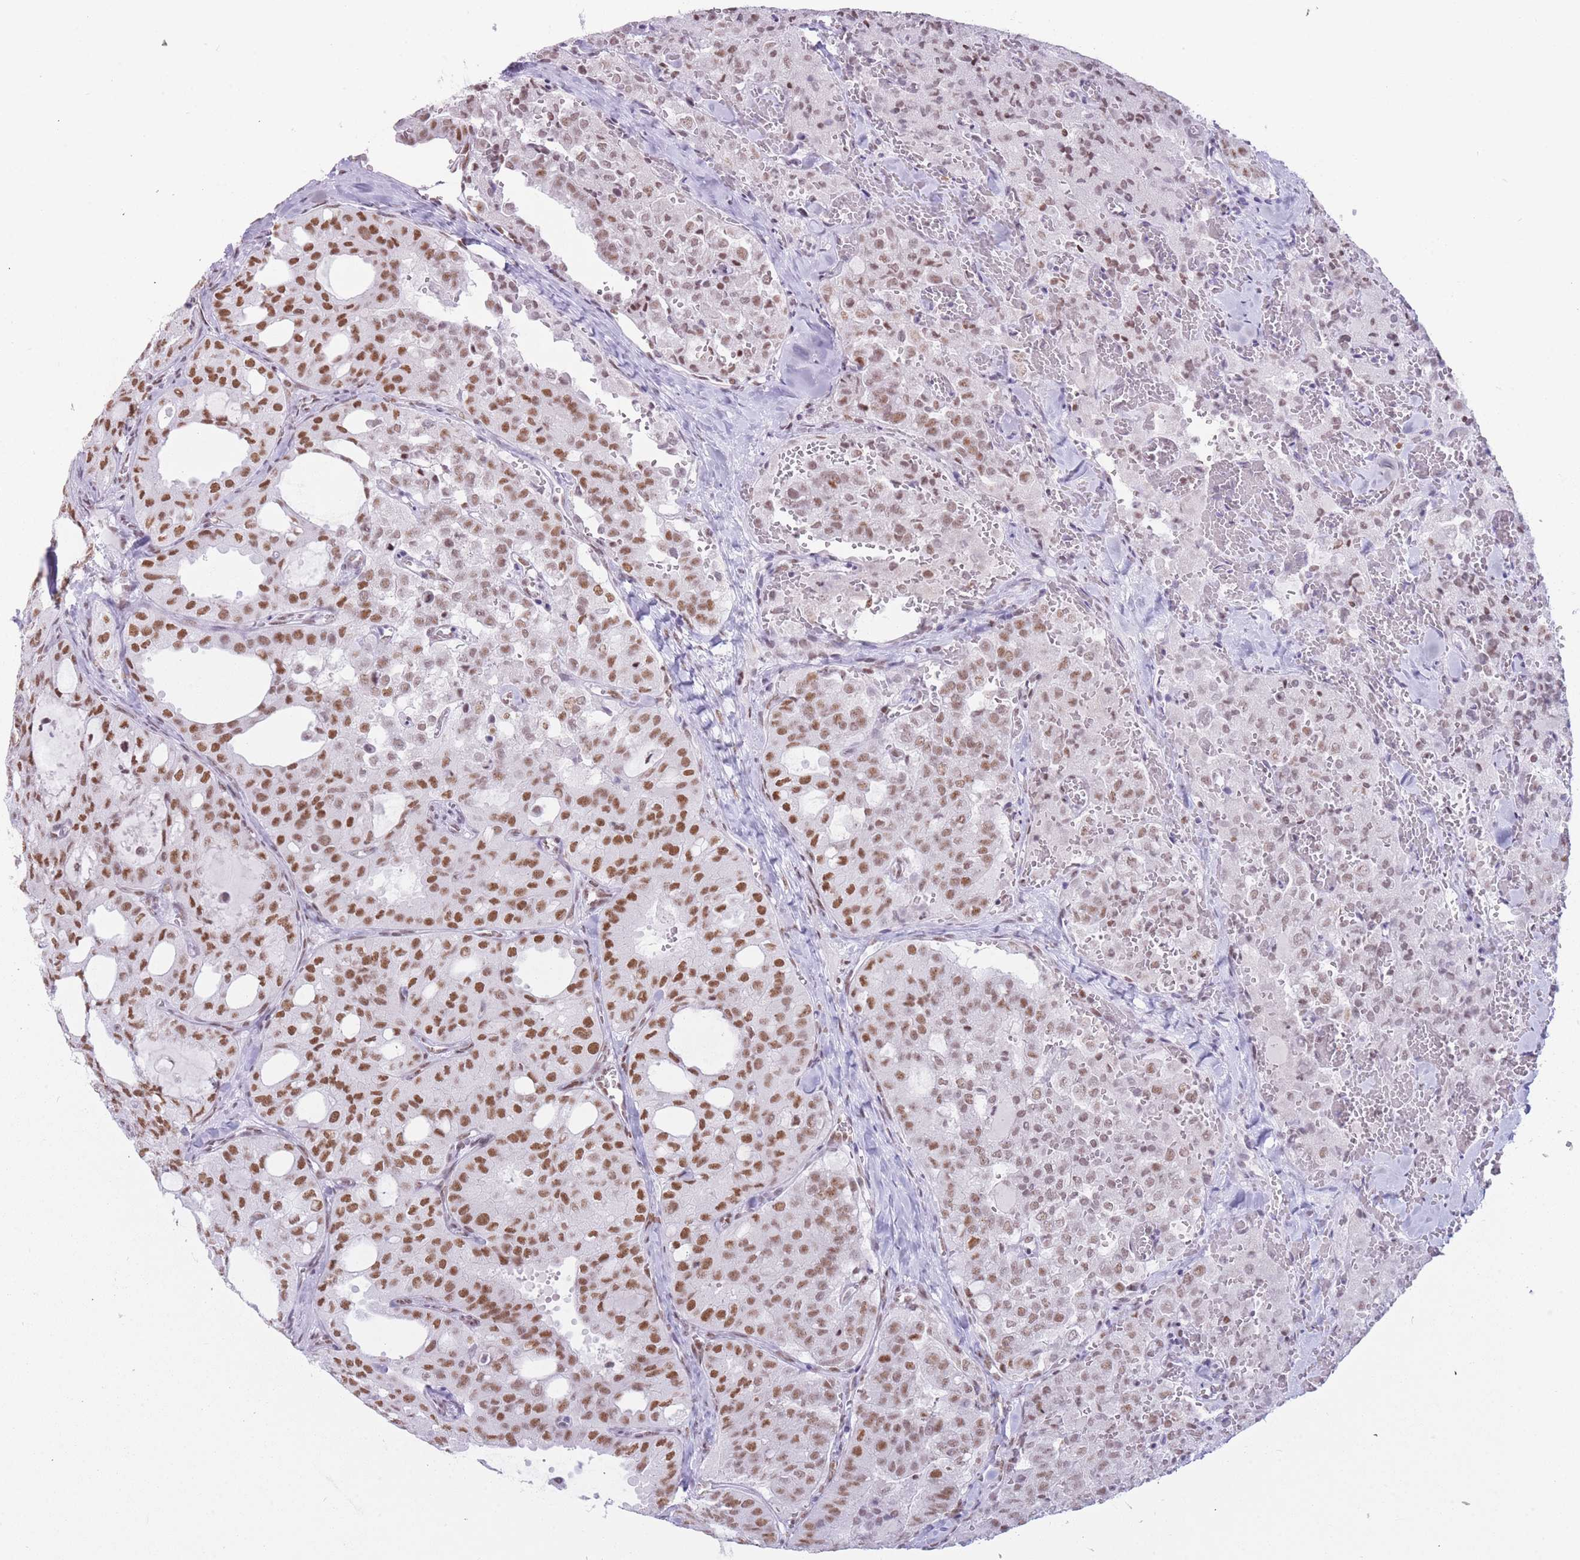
{"staining": {"intensity": "moderate", "quantity": ">75%", "location": "nuclear"}, "tissue": "thyroid cancer", "cell_type": "Tumor cells", "image_type": "cancer", "snomed": [{"axis": "morphology", "description": "Follicular adenoma carcinoma, NOS"}, {"axis": "topography", "description": "Thyroid gland"}], "caption": "Protein staining of thyroid follicular adenoma carcinoma tissue displays moderate nuclear staining in approximately >75% of tumor cells. (DAB (3,3'-diaminobenzidine) IHC, brown staining for protein, blue staining for nuclei).", "gene": "HNRNPUL1", "patient": {"sex": "male", "age": 75}}